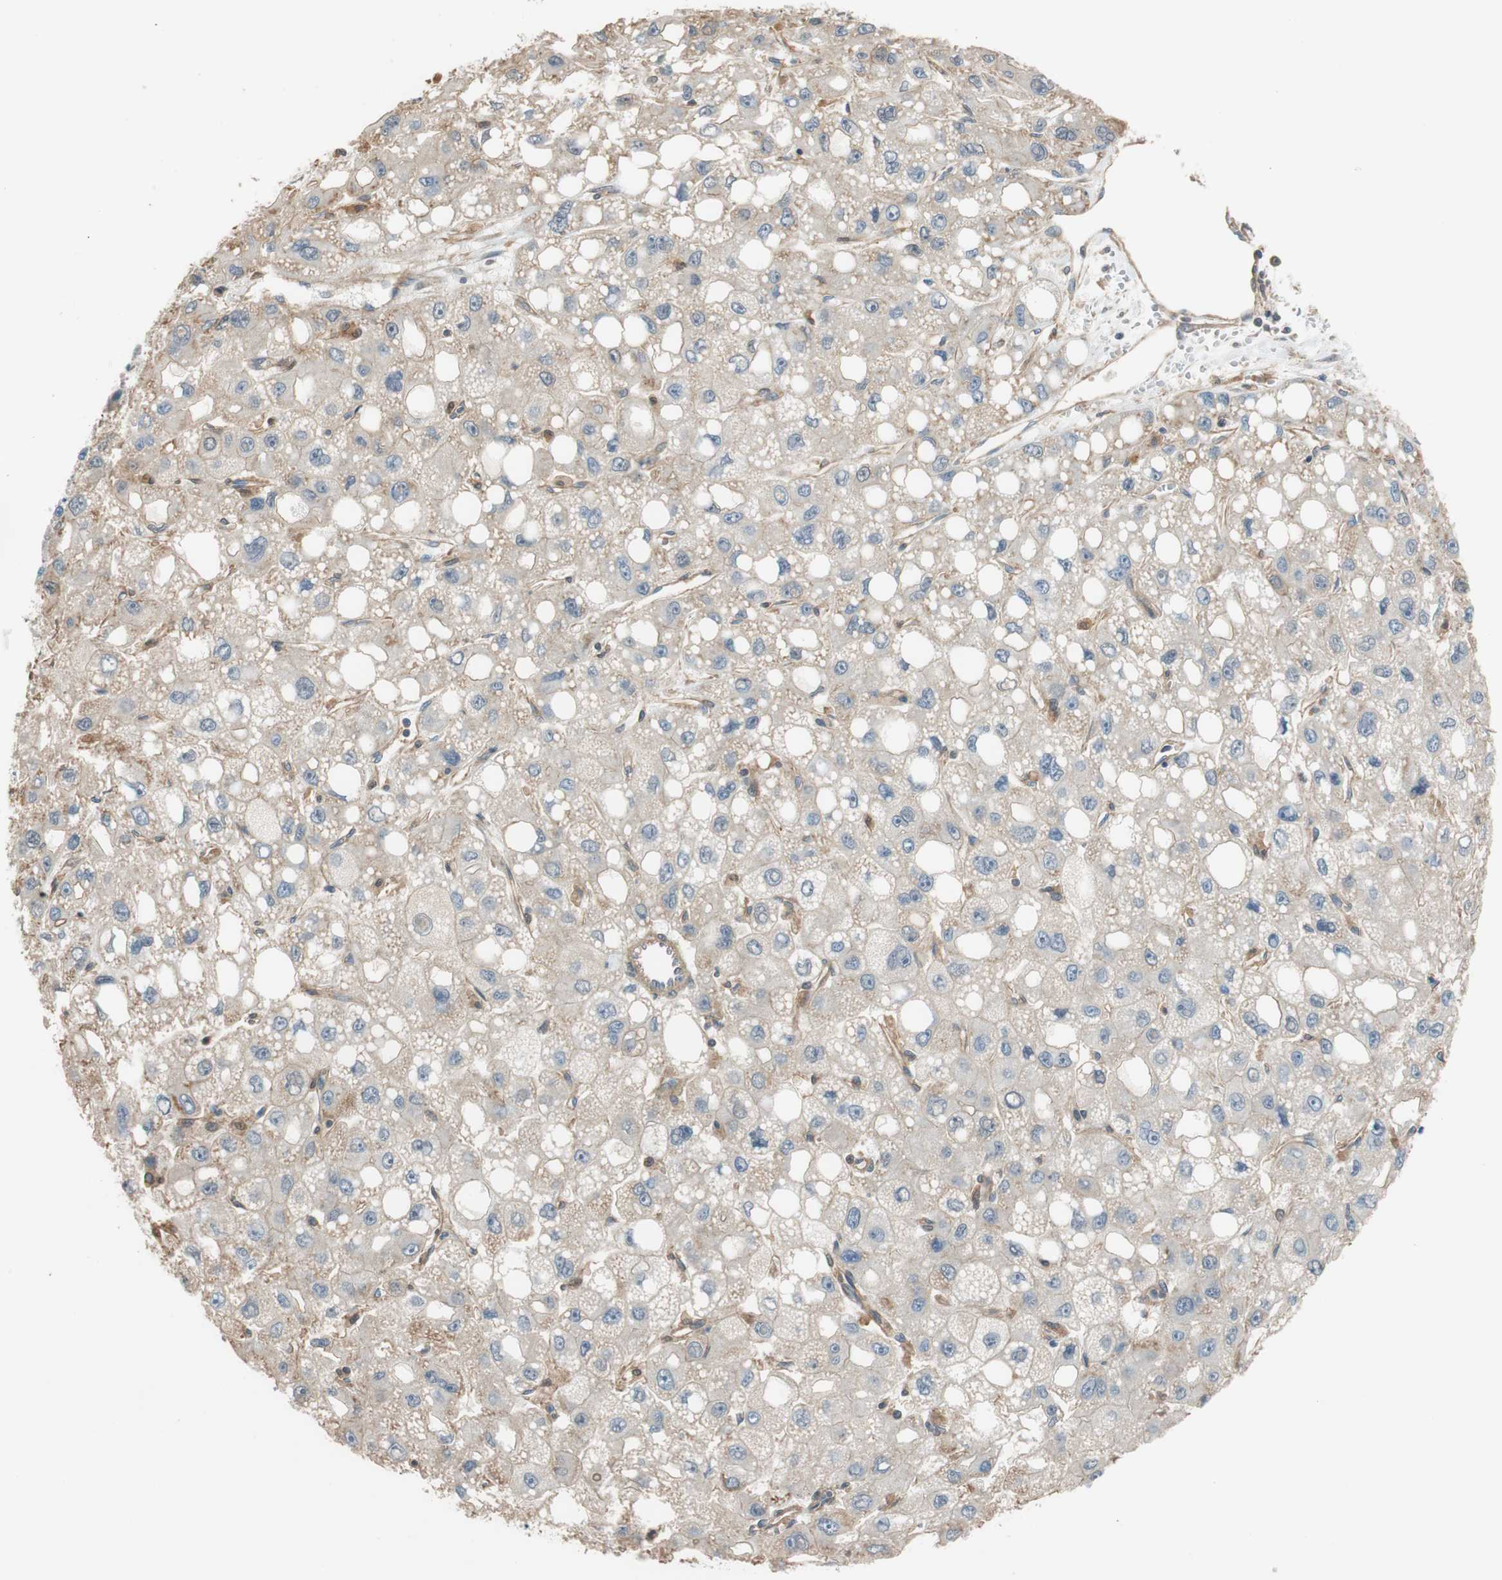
{"staining": {"intensity": "weak", "quantity": ">75%", "location": "cytoplasmic/membranous"}, "tissue": "liver cancer", "cell_type": "Tumor cells", "image_type": "cancer", "snomed": [{"axis": "morphology", "description": "Carcinoma, Hepatocellular, NOS"}, {"axis": "topography", "description": "Liver"}], "caption": "A low amount of weak cytoplasmic/membranous expression is appreciated in about >75% of tumor cells in liver cancer (hepatocellular carcinoma) tissue.", "gene": "CALML3", "patient": {"sex": "male", "age": 55}}